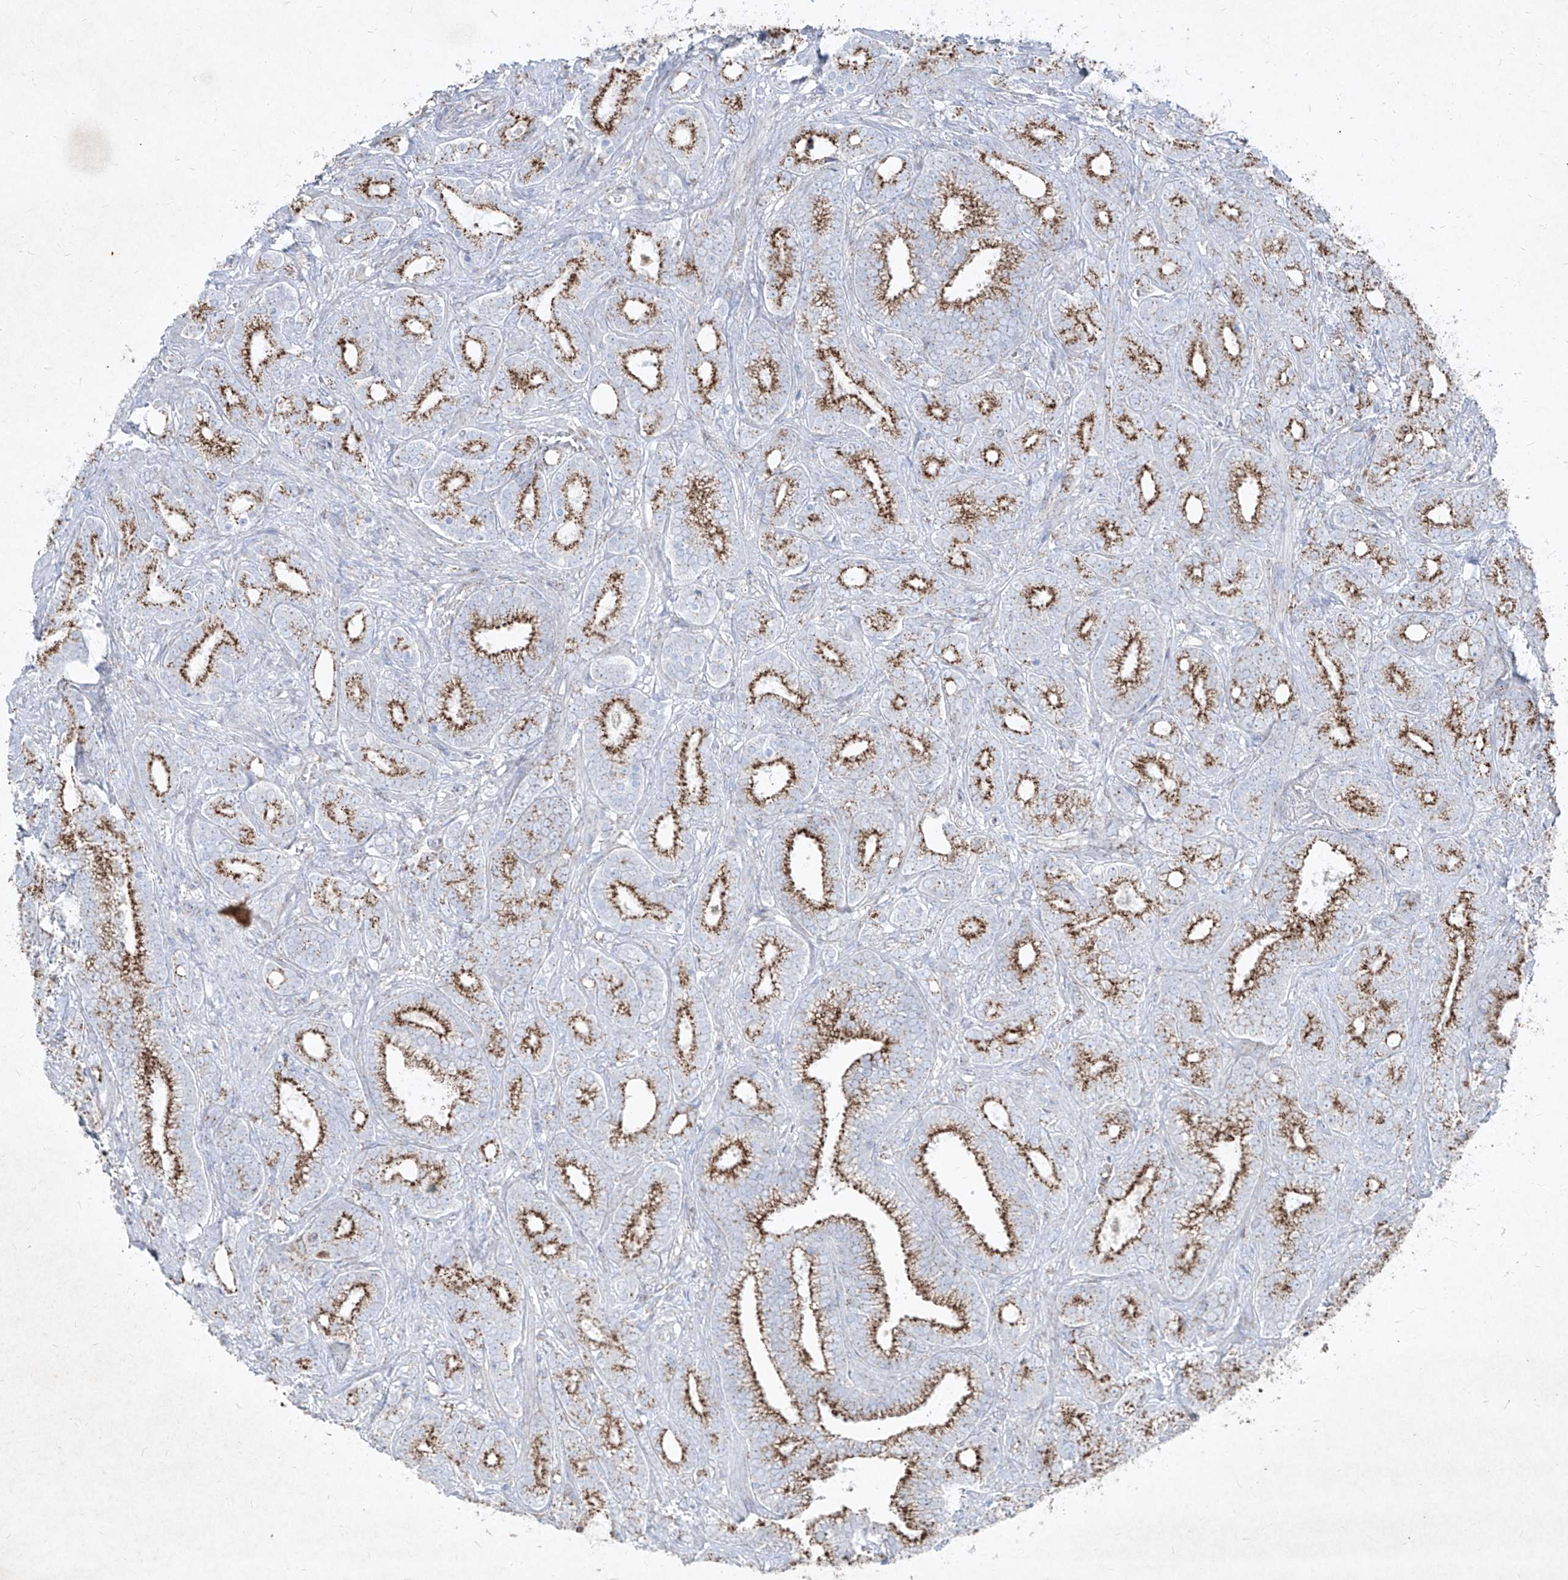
{"staining": {"intensity": "moderate", "quantity": ">75%", "location": "cytoplasmic/membranous"}, "tissue": "prostate cancer", "cell_type": "Tumor cells", "image_type": "cancer", "snomed": [{"axis": "morphology", "description": "Adenocarcinoma, High grade"}, {"axis": "topography", "description": "Prostate and seminal vesicle, NOS"}], "caption": "Adenocarcinoma (high-grade) (prostate) stained with immunohistochemistry exhibits moderate cytoplasmic/membranous staining in approximately >75% of tumor cells. The protein of interest is stained brown, and the nuclei are stained in blue (DAB IHC with brightfield microscopy, high magnification).", "gene": "ABCD3", "patient": {"sex": "male", "age": 67}}